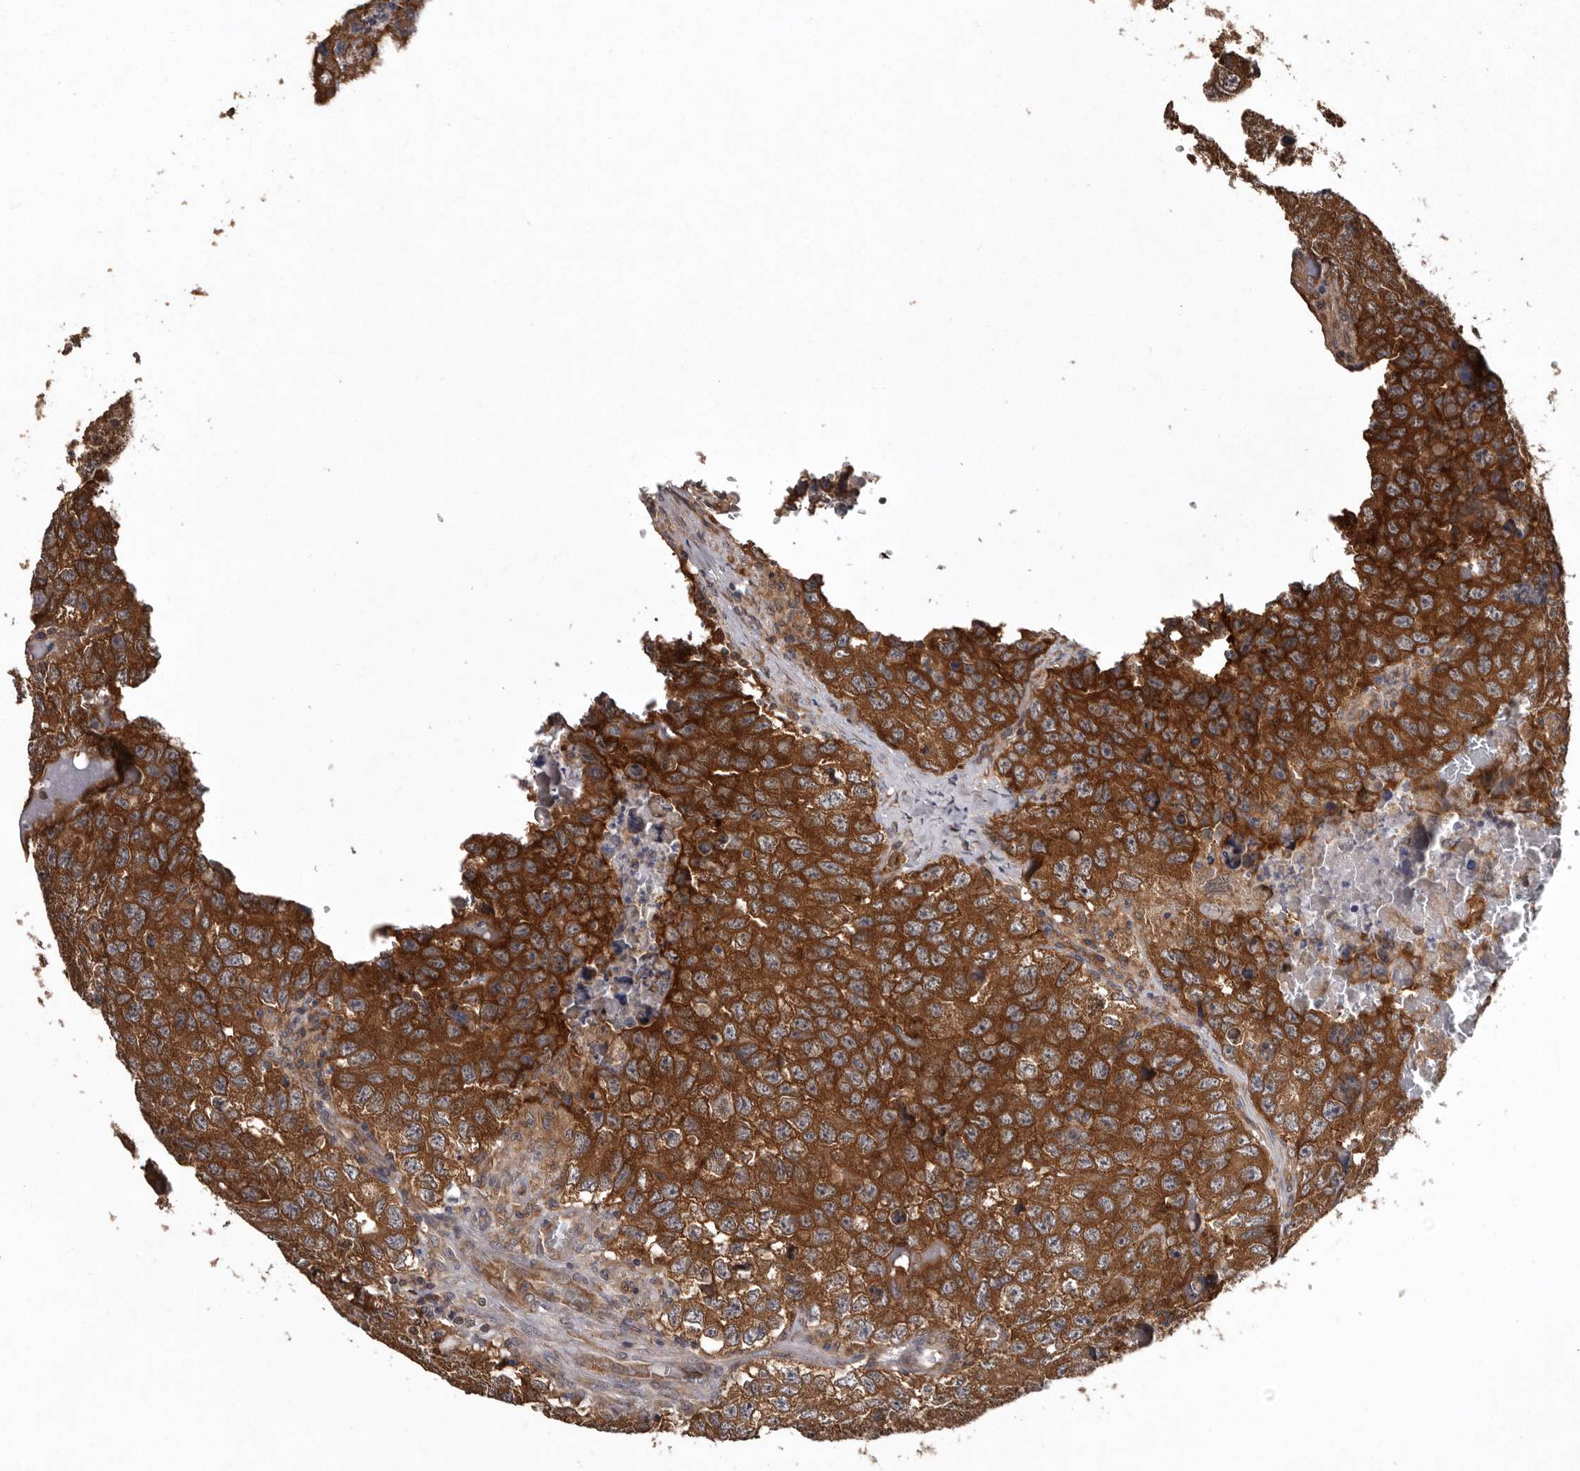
{"staining": {"intensity": "strong", "quantity": ">75%", "location": "cytoplasmic/membranous"}, "tissue": "testis cancer", "cell_type": "Tumor cells", "image_type": "cancer", "snomed": [{"axis": "morphology", "description": "Seminoma, NOS"}, {"axis": "morphology", "description": "Carcinoma, Embryonal, NOS"}, {"axis": "topography", "description": "Testis"}], "caption": "A brown stain shows strong cytoplasmic/membranous expression of a protein in human testis cancer (seminoma) tumor cells.", "gene": "DARS1", "patient": {"sex": "male", "age": 43}}